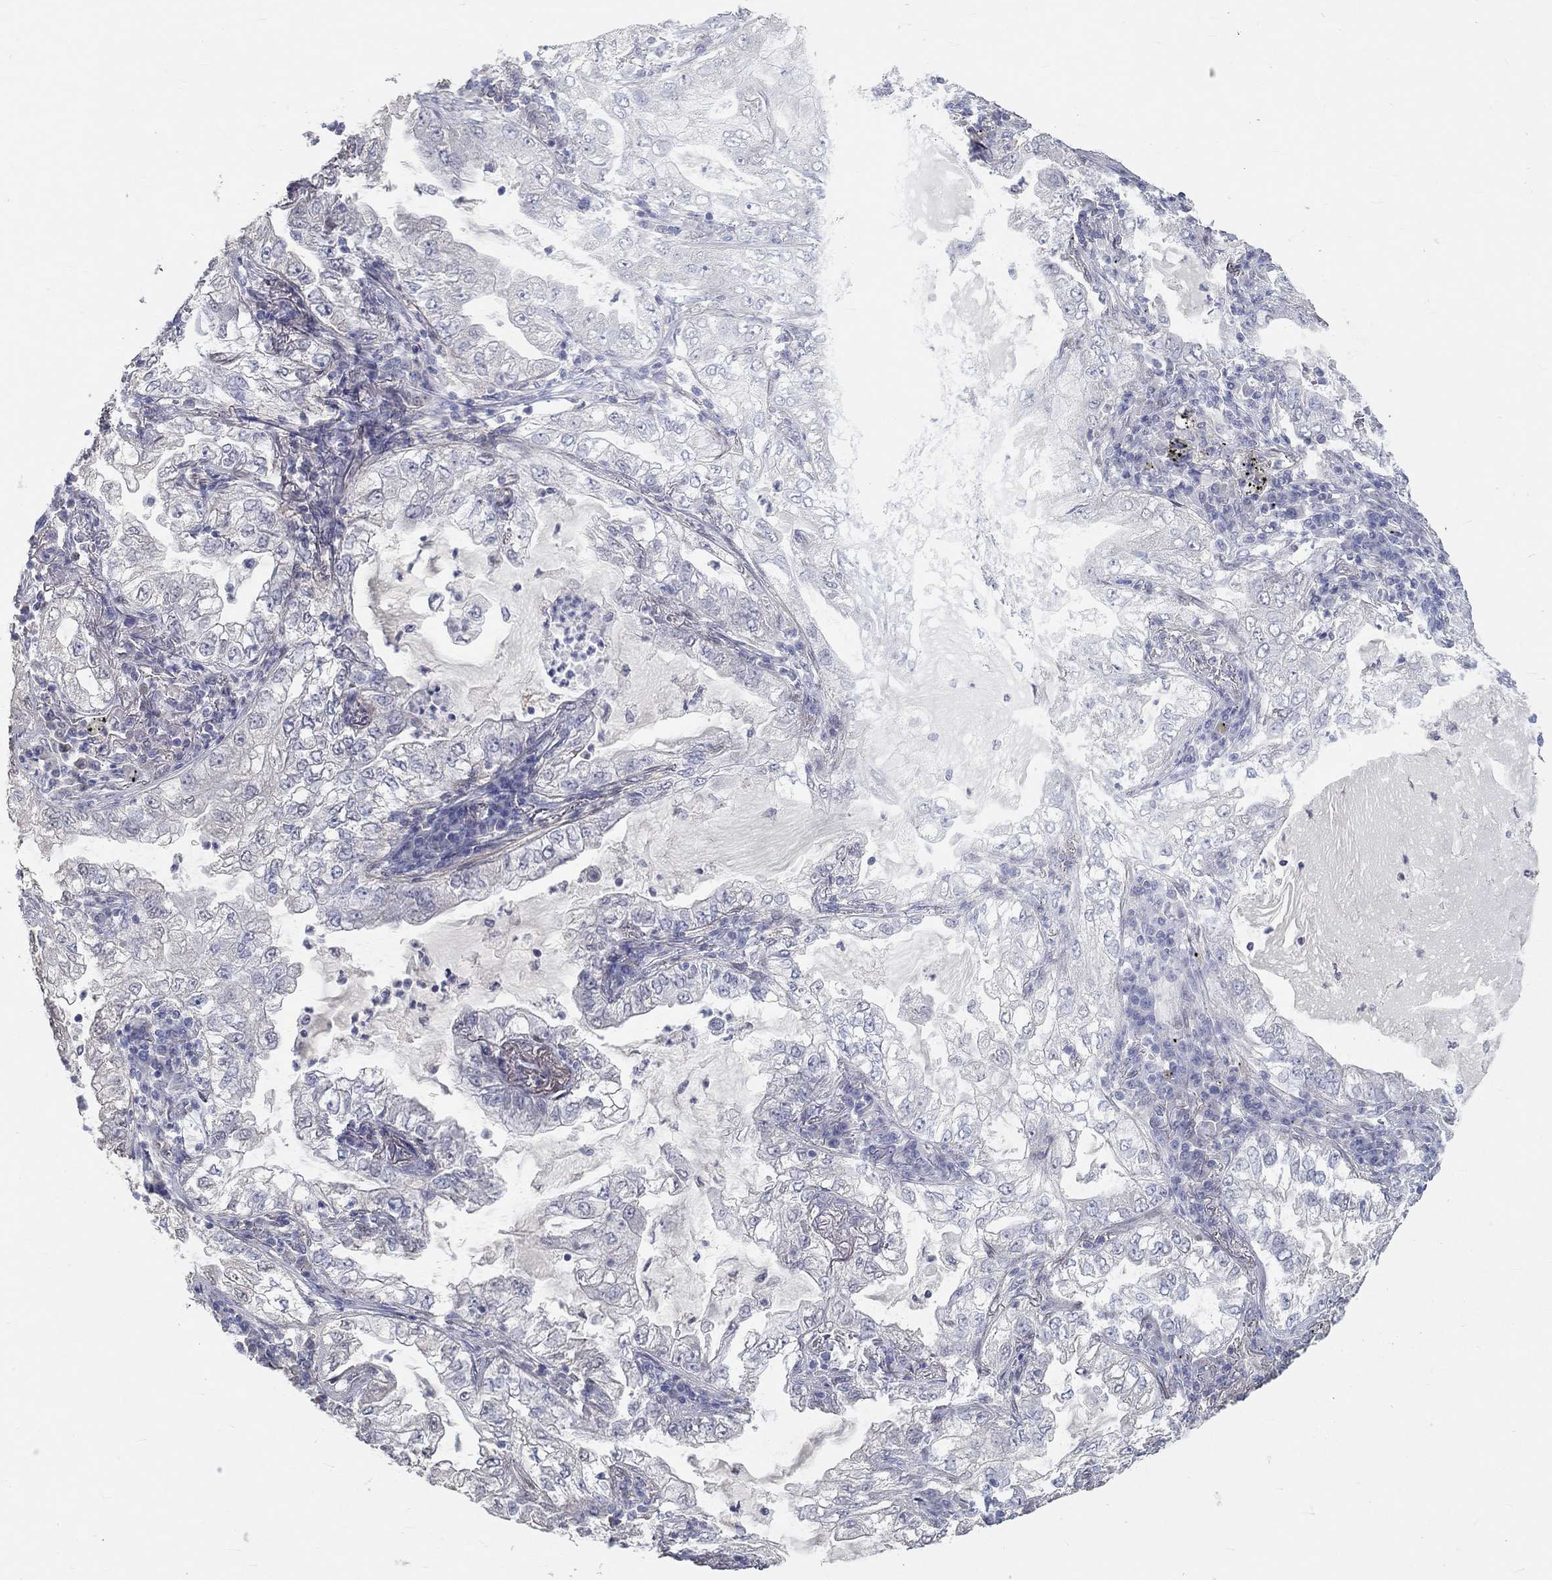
{"staining": {"intensity": "negative", "quantity": "none", "location": "none"}, "tissue": "lung cancer", "cell_type": "Tumor cells", "image_type": "cancer", "snomed": [{"axis": "morphology", "description": "Adenocarcinoma, NOS"}, {"axis": "topography", "description": "Lung"}], "caption": "This is an immunohistochemistry micrograph of lung adenocarcinoma. There is no expression in tumor cells.", "gene": "FGF2", "patient": {"sex": "female", "age": 73}}